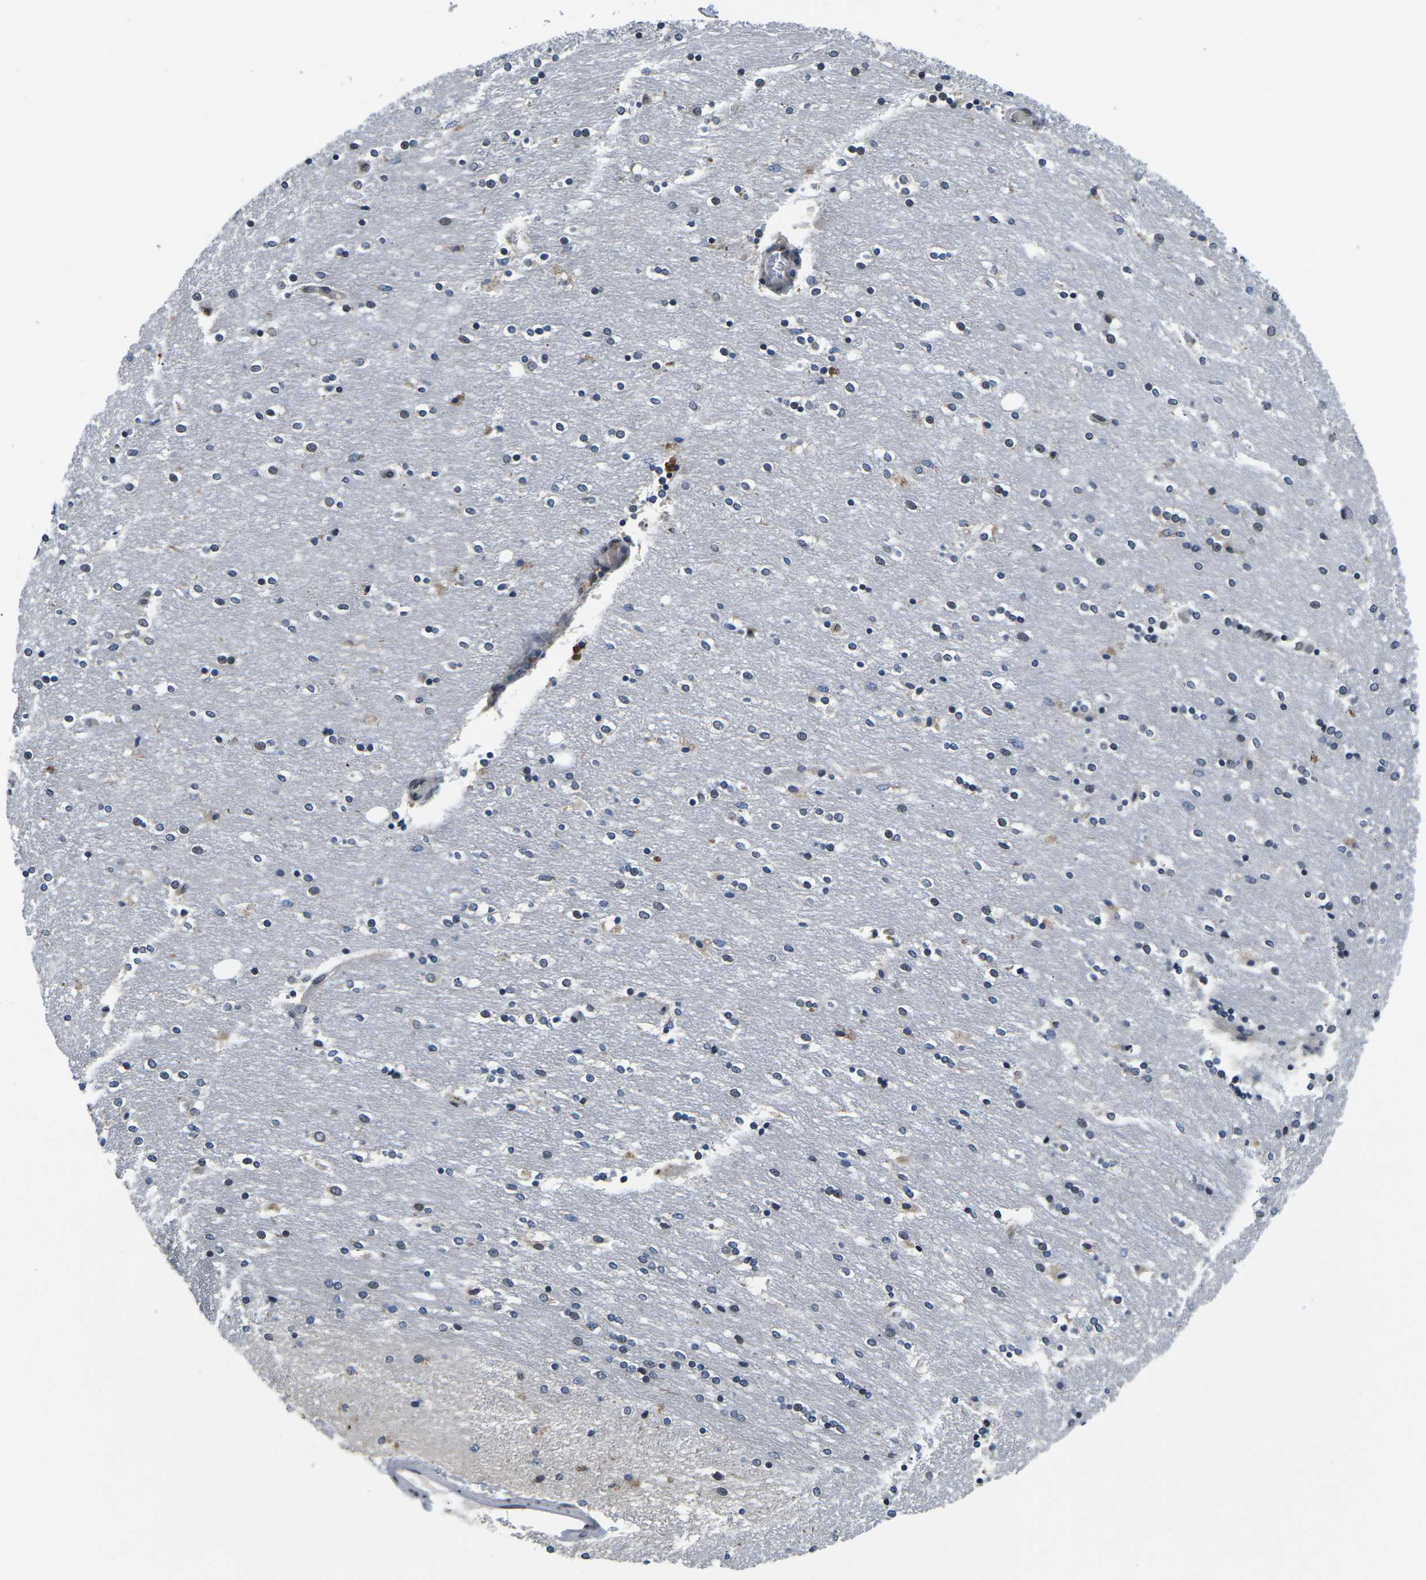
{"staining": {"intensity": "moderate", "quantity": "25%-75%", "location": "nuclear"}, "tissue": "caudate", "cell_type": "Glial cells", "image_type": "normal", "snomed": [{"axis": "morphology", "description": "Normal tissue, NOS"}, {"axis": "topography", "description": "Lateral ventricle wall"}], "caption": "Protein positivity by immunohistochemistry (IHC) reveals moderate nuclear staining in about 25%-75% of glial cells in benign caudate. (DAB (3,3'-diaminobenzidine) = brown stain, brightfield microscopy at high magnification).", "gene": "SNX10", "patient": {"sex": "female", "age": 54}}